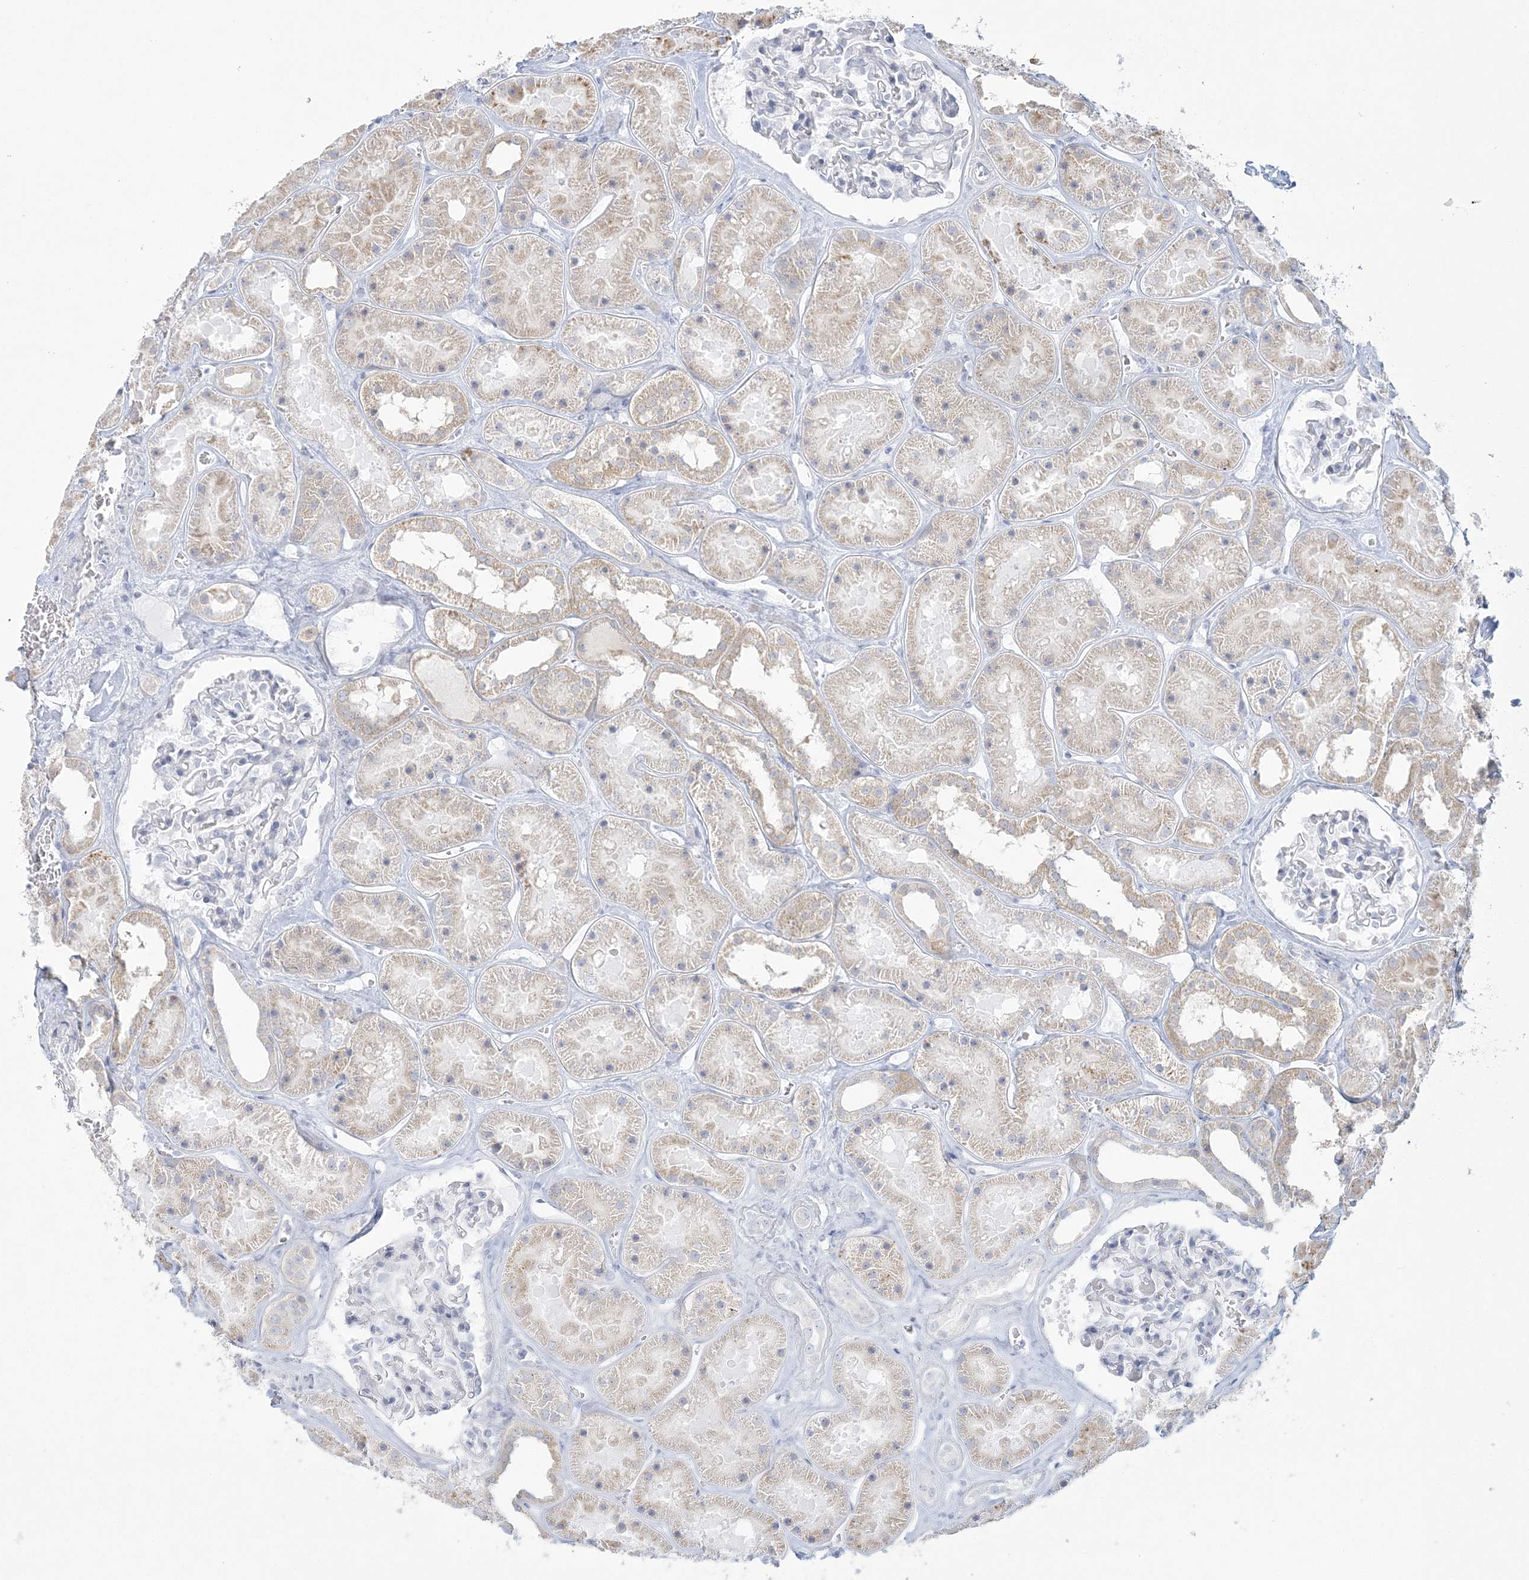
{"staining": {"intensity": "negative", "quantity": "none", "location": "none"}, "tissue": "kidney", "cell_type": "Cells in glomeruli", "image_type": "normal", "snomed": [{"axis": "morphology", "description": "Normal tissue, NOS"}, {"axis": "topography", "description": "Kidney"}], "caption": "Cells in glomeruli show no significant protein positivity in unremarkable kidney. Brightfield microscopy of IHC stained with DAB (3,3'-diaminobenzidine) (brown) and hematoxylin (blue), captured at high magnification.", "gene": "ENSG00000288637", "patient": {"sex": "female", "age": 41}}